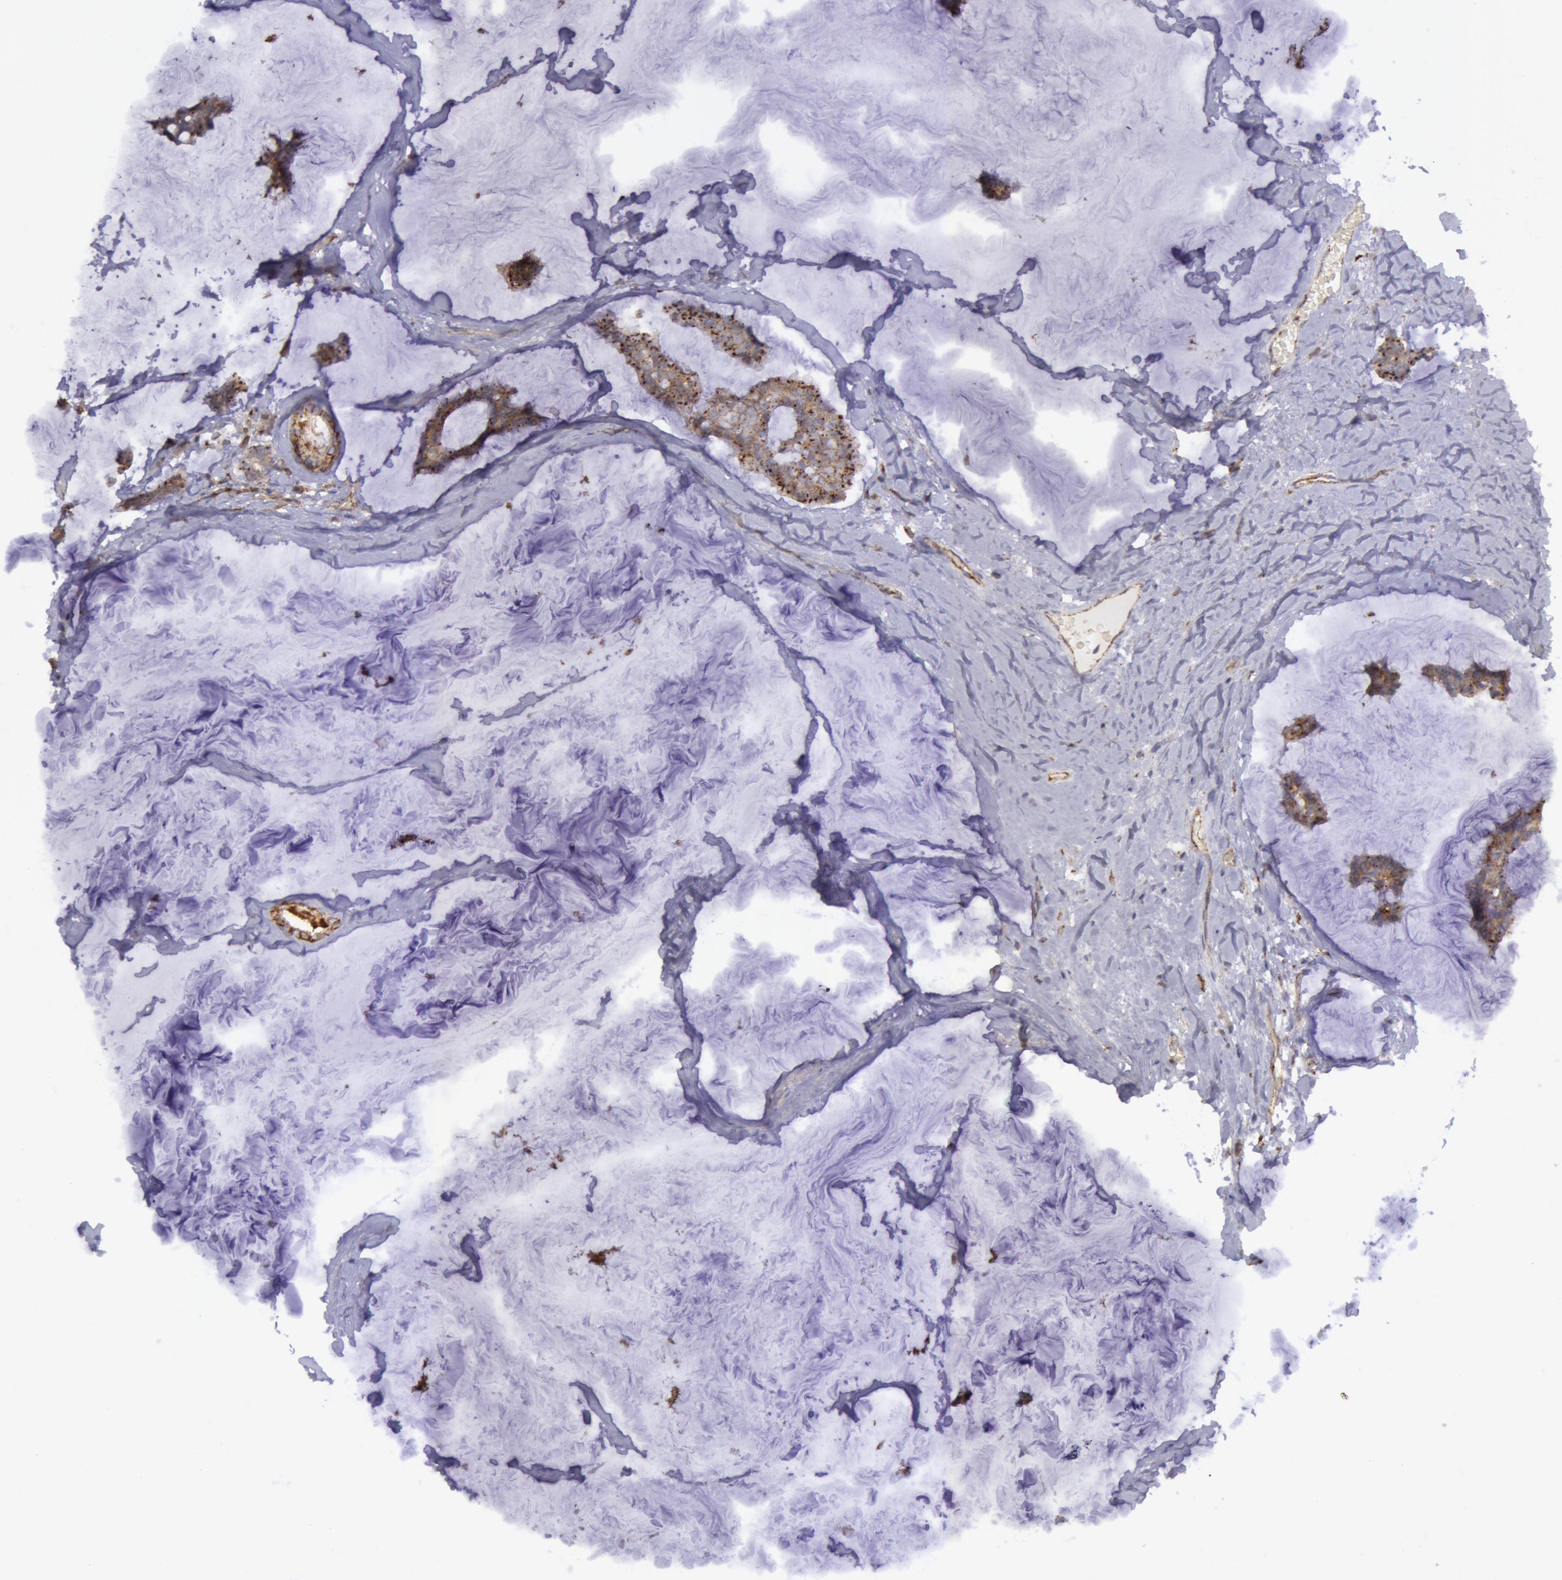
{"staining": {"intensity": "moderate", "quantity": ">75%", "location": "cytoplasmic/membranous"}, "tissue": "breast cancer", "cell_type": "Tumor cells", "image_type": "cancer", "snomed": [{"axis": "morphology", "description": "Duct carcinoma"}, {"axis": "topography", "description": "Breast"}], "caption": "An image showing moderate cytoplasmic/membranous positivity in about >75% of tumor cells in breast cancer, as visualized by brown immunohistochemical staining.", "gene": "FLOT2", "patient": {"sex": "female", "age": 93}}